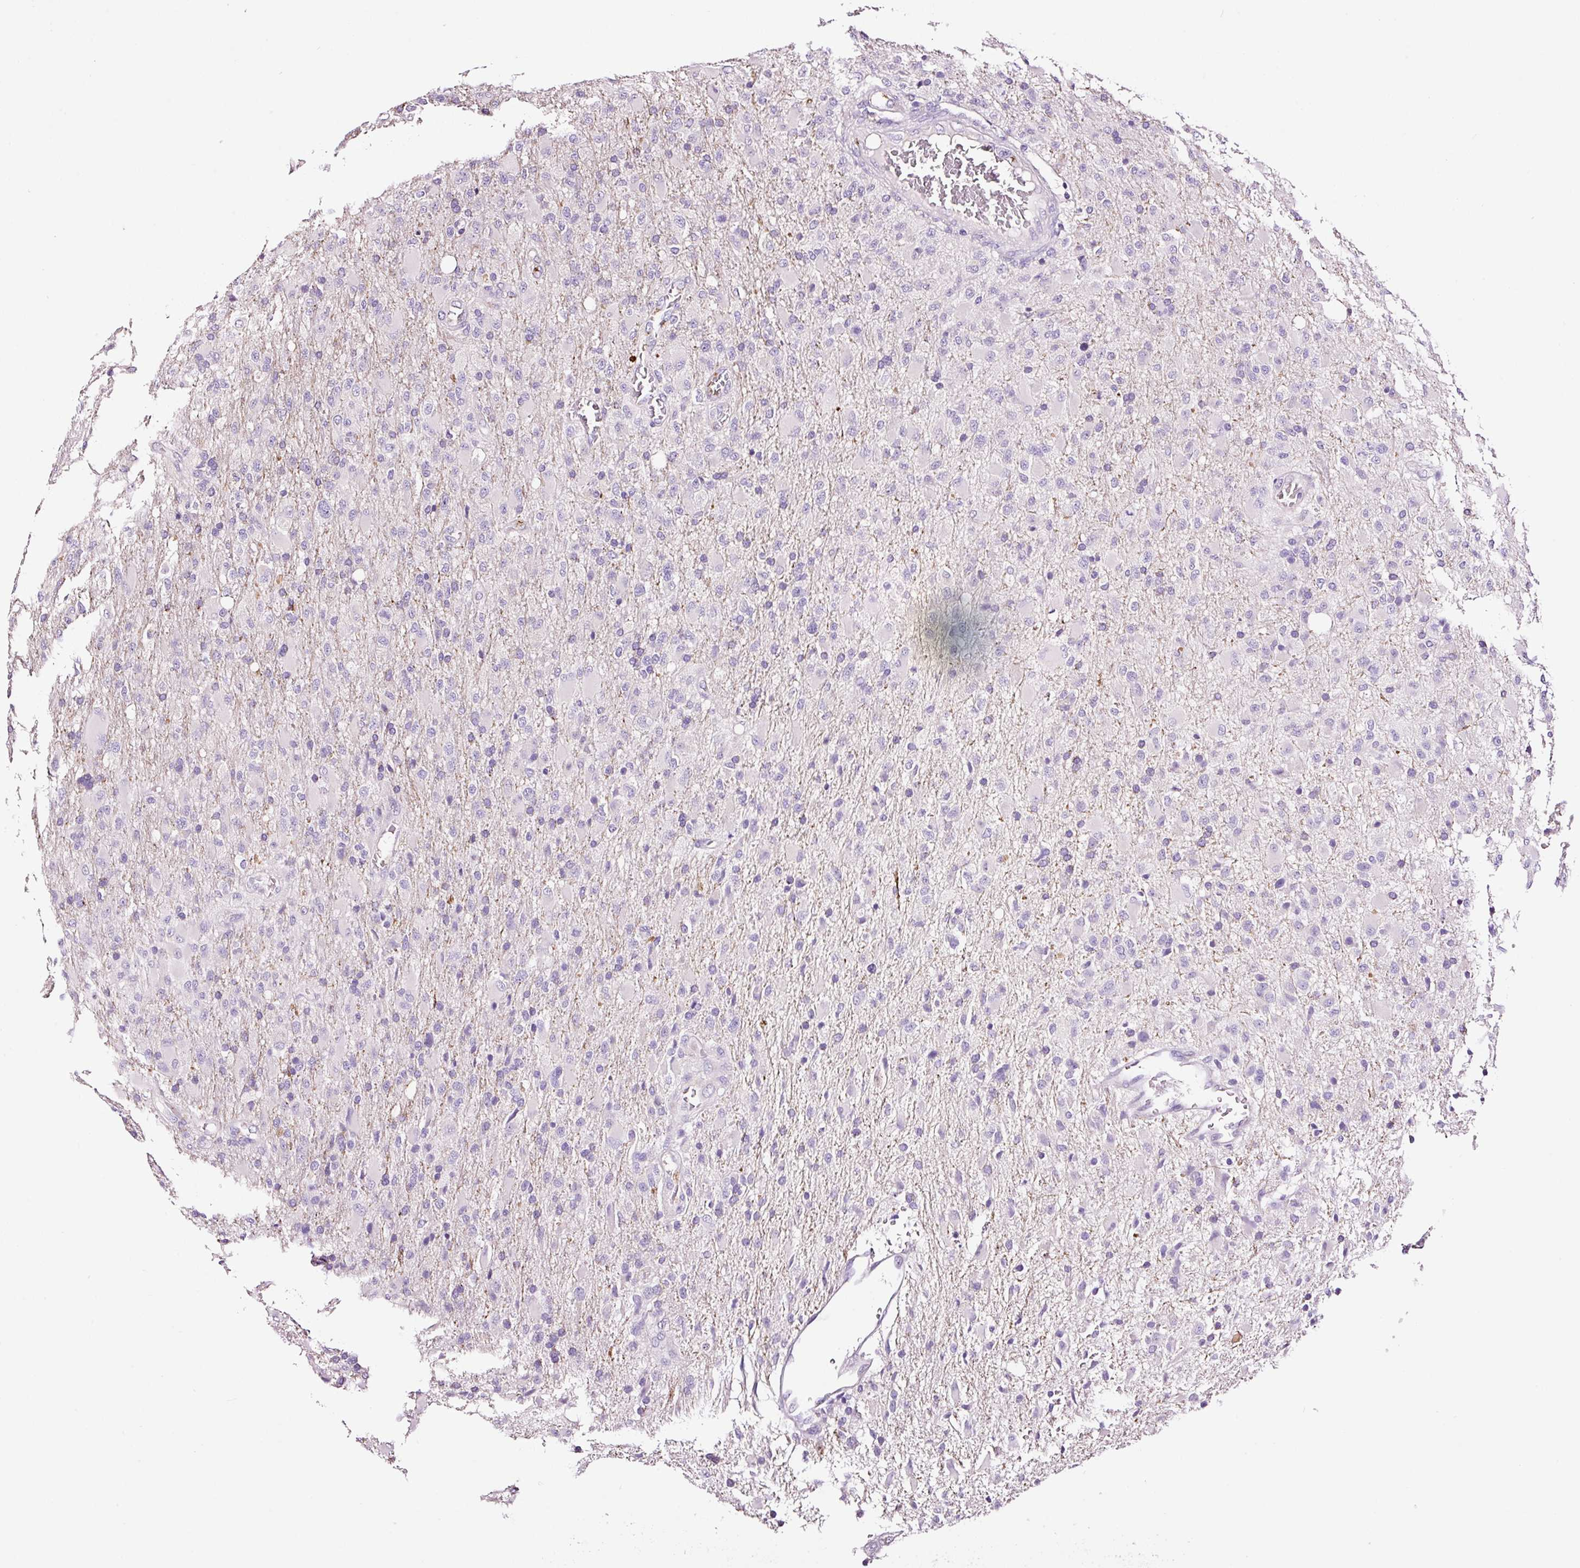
{"staining": {"intensity": "negative", "quantity": "none", "location": "none"}, "tissue": "glioma", "cell_type": "Tumor cells", "image_type": "cancer", "snomed": [{"axis": "morphology", "description": "Glioma, malignant, Low grade"}, {"axis": "topography", "description": "Brain"}], "caption": "Immunohistochemistry (IHC) of glioma exhibits no staining in tumor cells. (Stains: DAB (3,3'-diaminobenzidine) IHC with hematoxylin counter stain, Microscopy: brightfield microscopy at high magnification).", "gene": "PAM", "patient": {"sex": "male", "age": 65}}